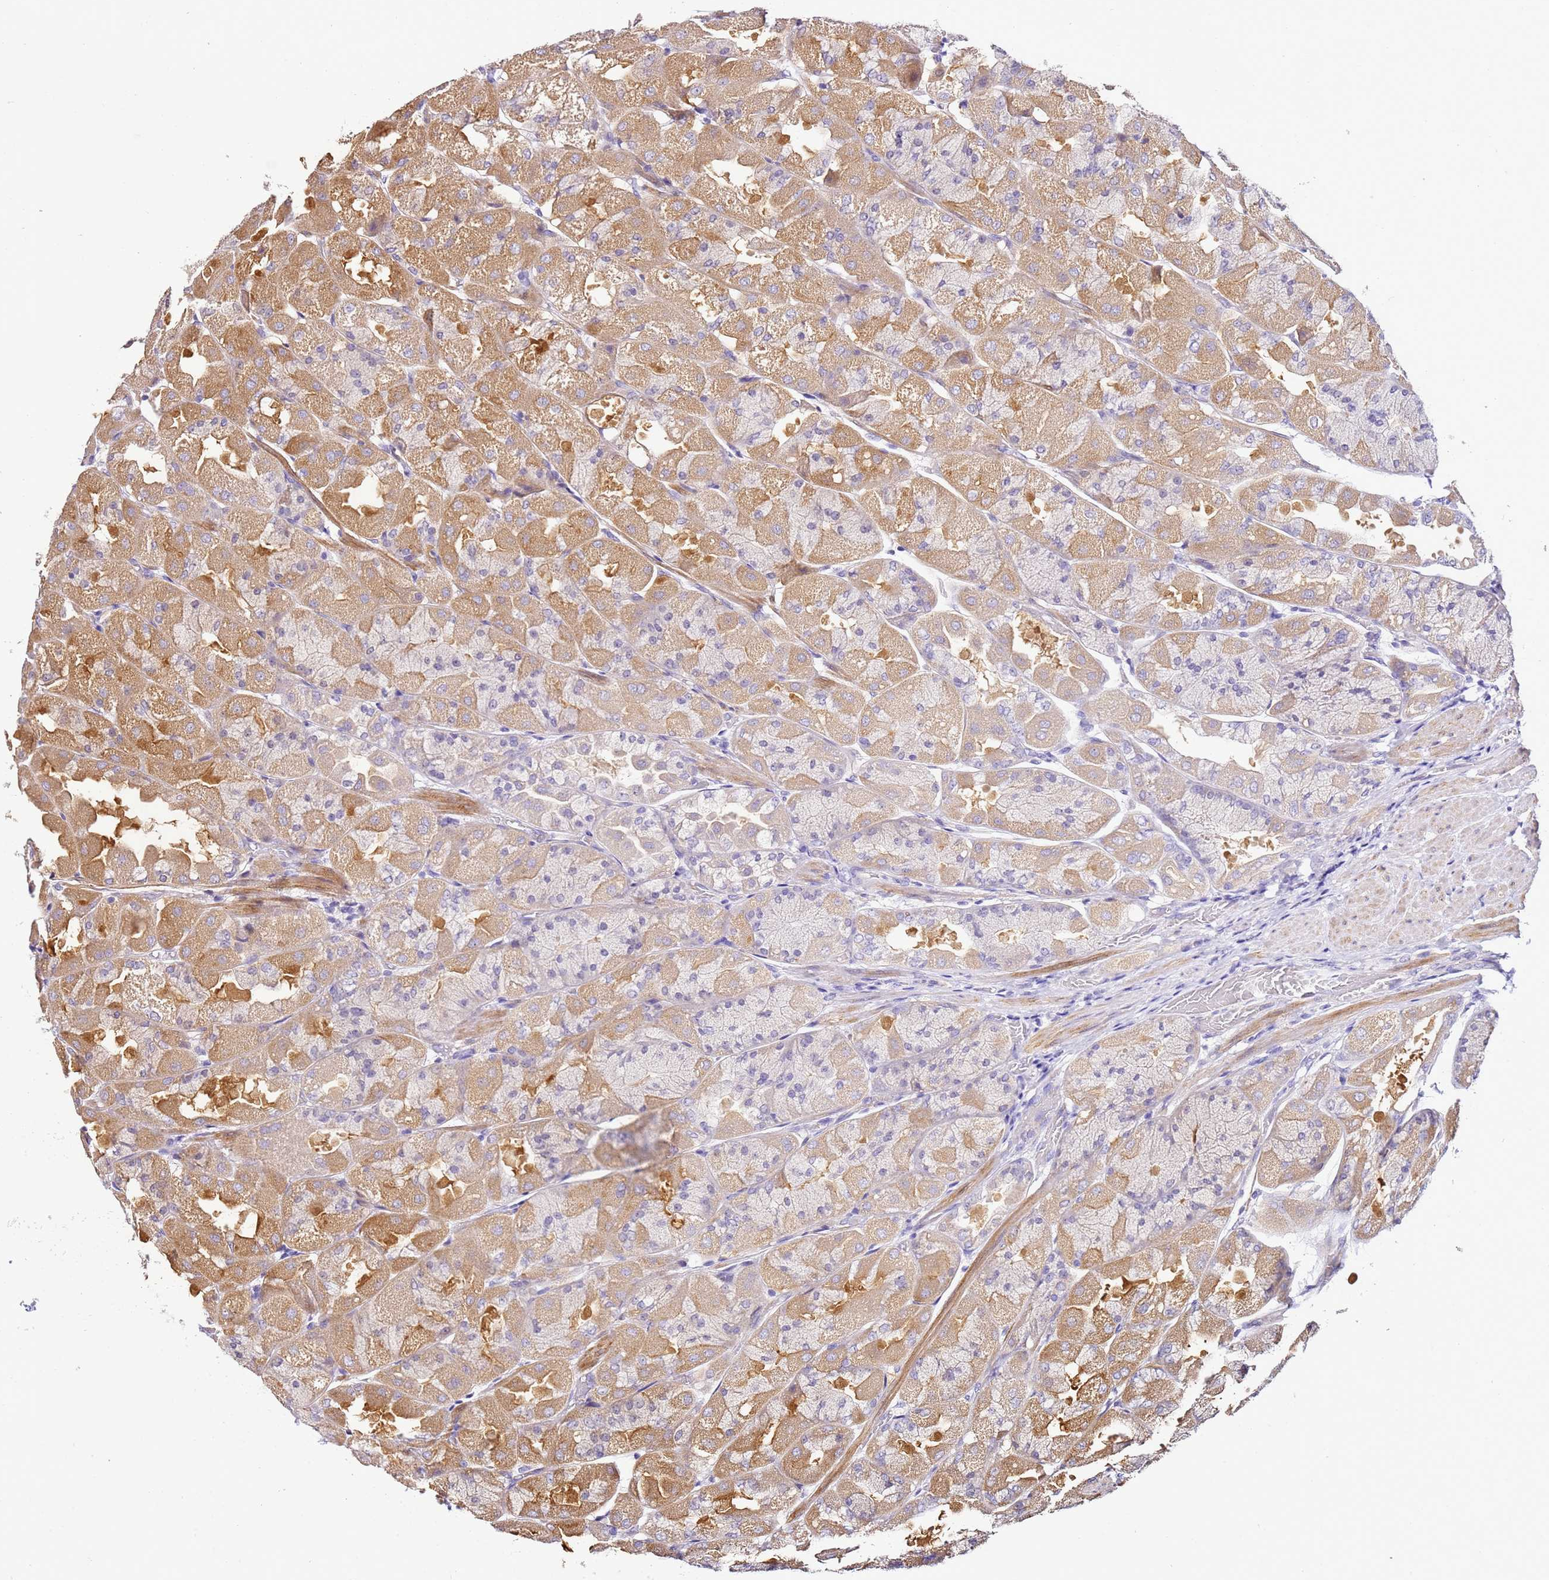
{"staining": {"intensity": "moderate", "quantity": "25%-75%", "location": "cytoplasmic/membranous"}, "tissue": "stomach", "cell_type": "Glandular cells", "image_type": "normal", "snomed": [{"axis": "morphology", "description": "Normal tissue, NOS"}, {"axis": "topography", "description": "Stomach"}], "caption": "Approximately 25%-75% of glandular cells in normal stomach reveal moderate cytoplasmic/membranous protein expression as visualized by brown immunohistochemical staining.", "gene": "HGD", "patient": {"sex": "female", "age": 61}}